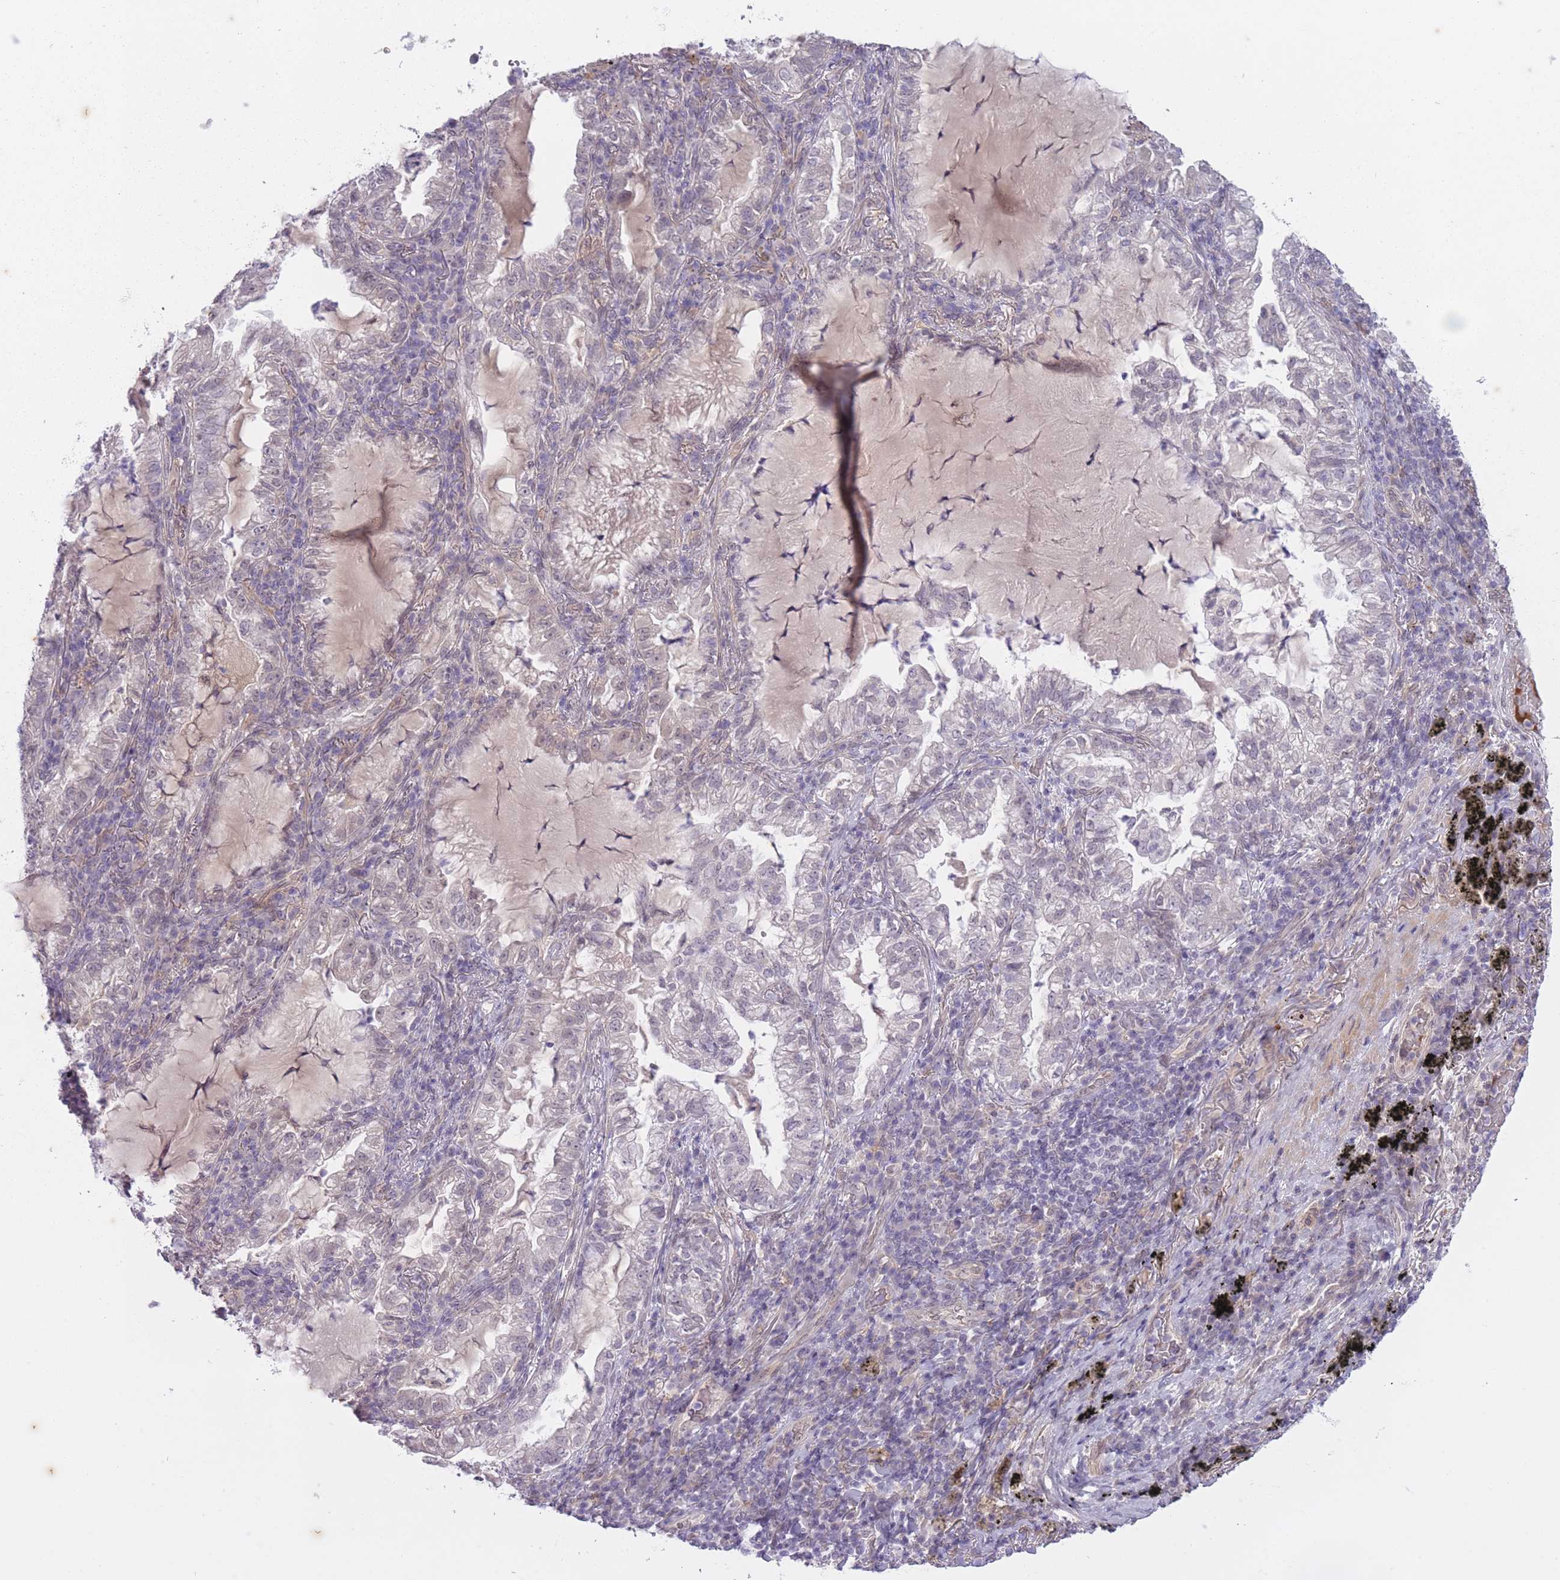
{"staining": {"intensity": "negative", "quantity": "none", "location": "none"}, "tissue": "lung cancer", "cell_type": "Tumor cells", "image_type": "cancer", "snomed": [{"axis": "morphology", "description": "Adenocarcinoma, NOS"}, {"axis": "topography", "description": "Lung"}], "caption": "This is an IHC histopathology image of lung adenocarcinoma. There is no positivity in tumor cells.", "gene": "ARPIN", "patient": {"sex": "female", "age": 73}}